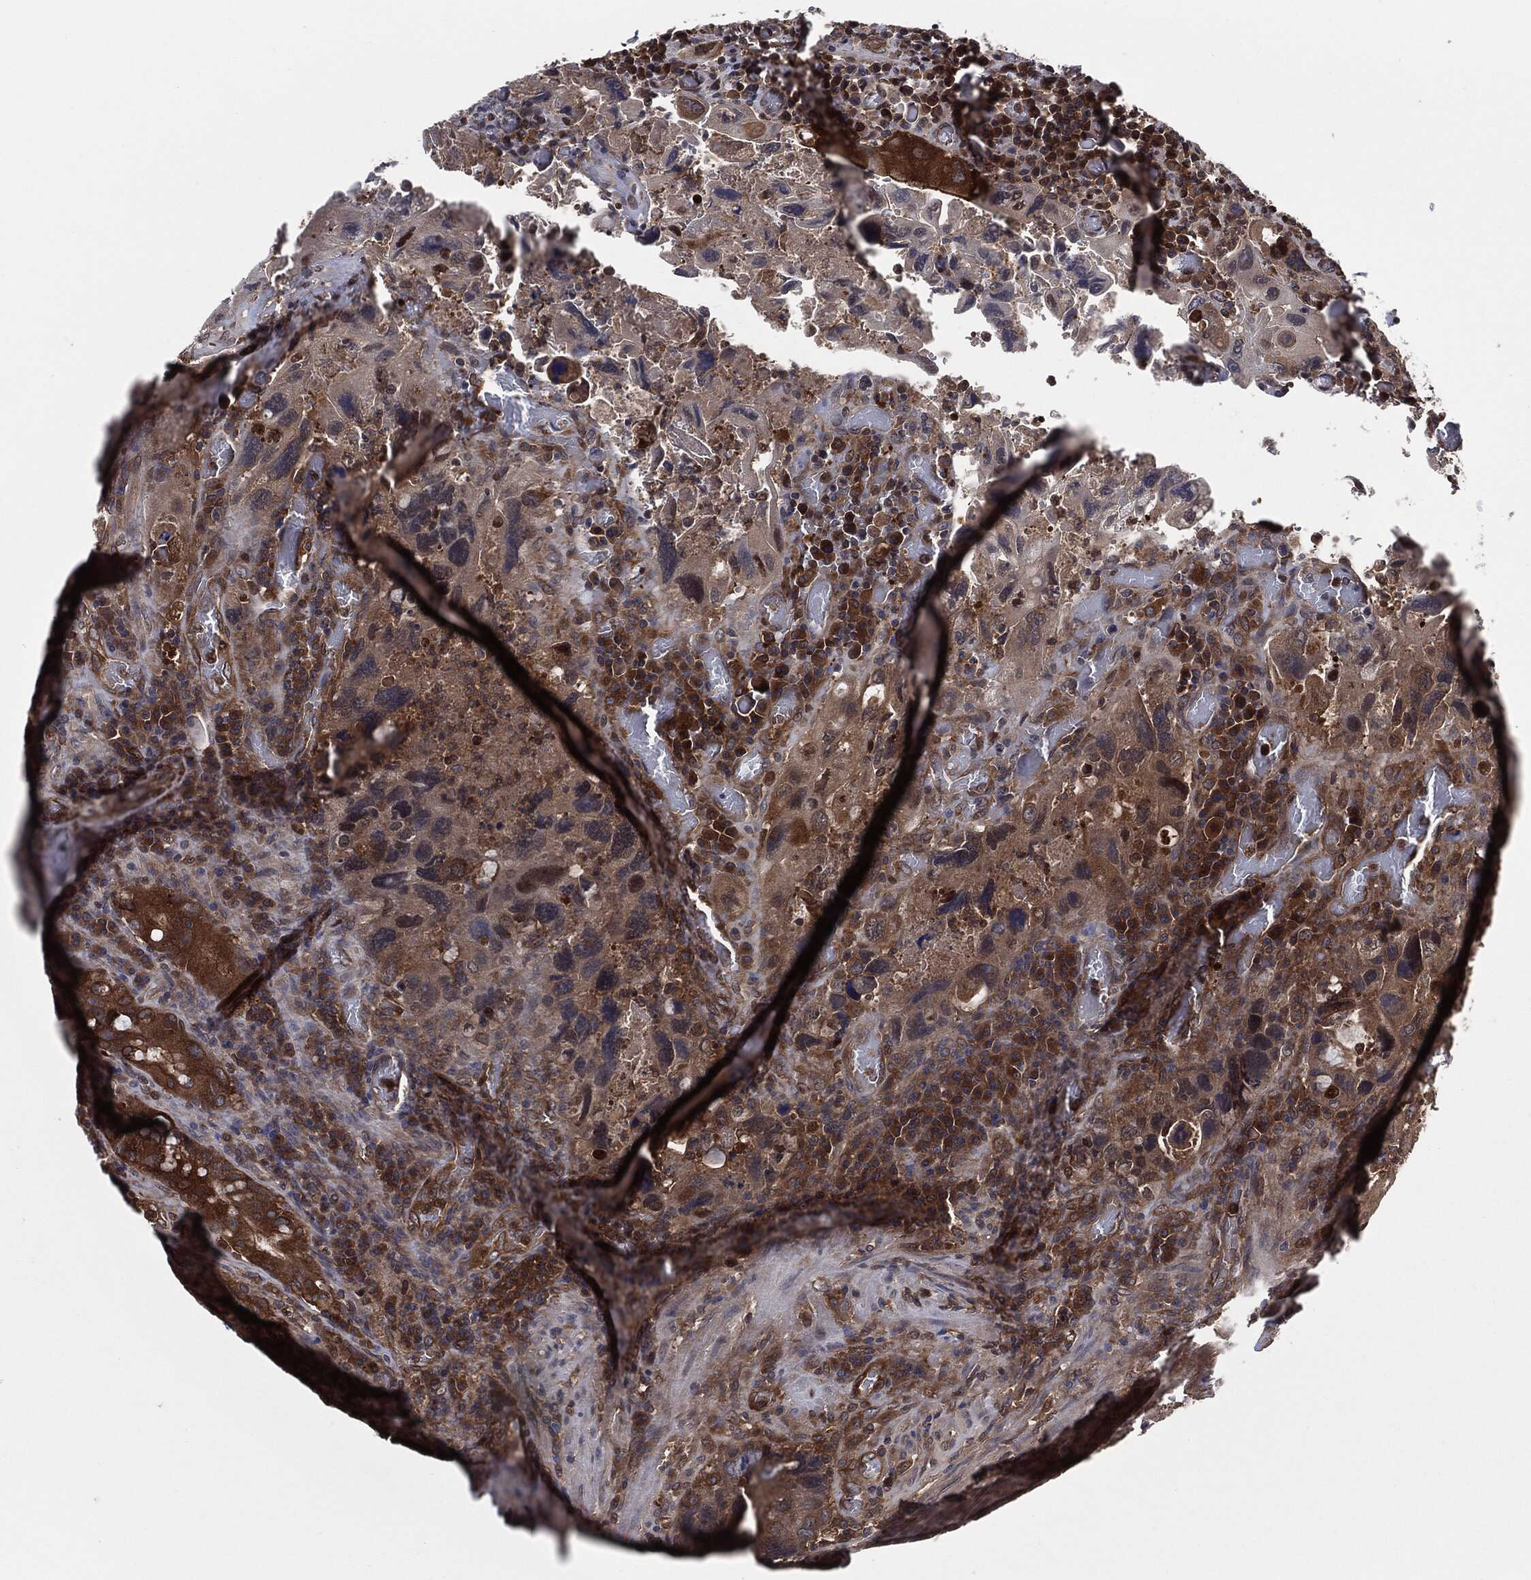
{"staining": {"intensity": "moderate", "quantity": ">75%", "location": "cytoplasmic/membranous"}, "tissue": "colorectal cancer", "cell_type": "Tumor cells", "image_type": "cancer", "snomed": [{"axis": "morphology", "description": "Adenocarcinoma, NOS"}, {"axis": "topography", "description": "Rectum"}], "caption": "Colorectal adenocarcinoma stained for a protein (brown) exhibits moderate cytoplasmic/membranous positive positivity in approximately >75% of tumor cells.", "gene": "XPNPEP1", "patient": {"sex": "male", "age": 62}}